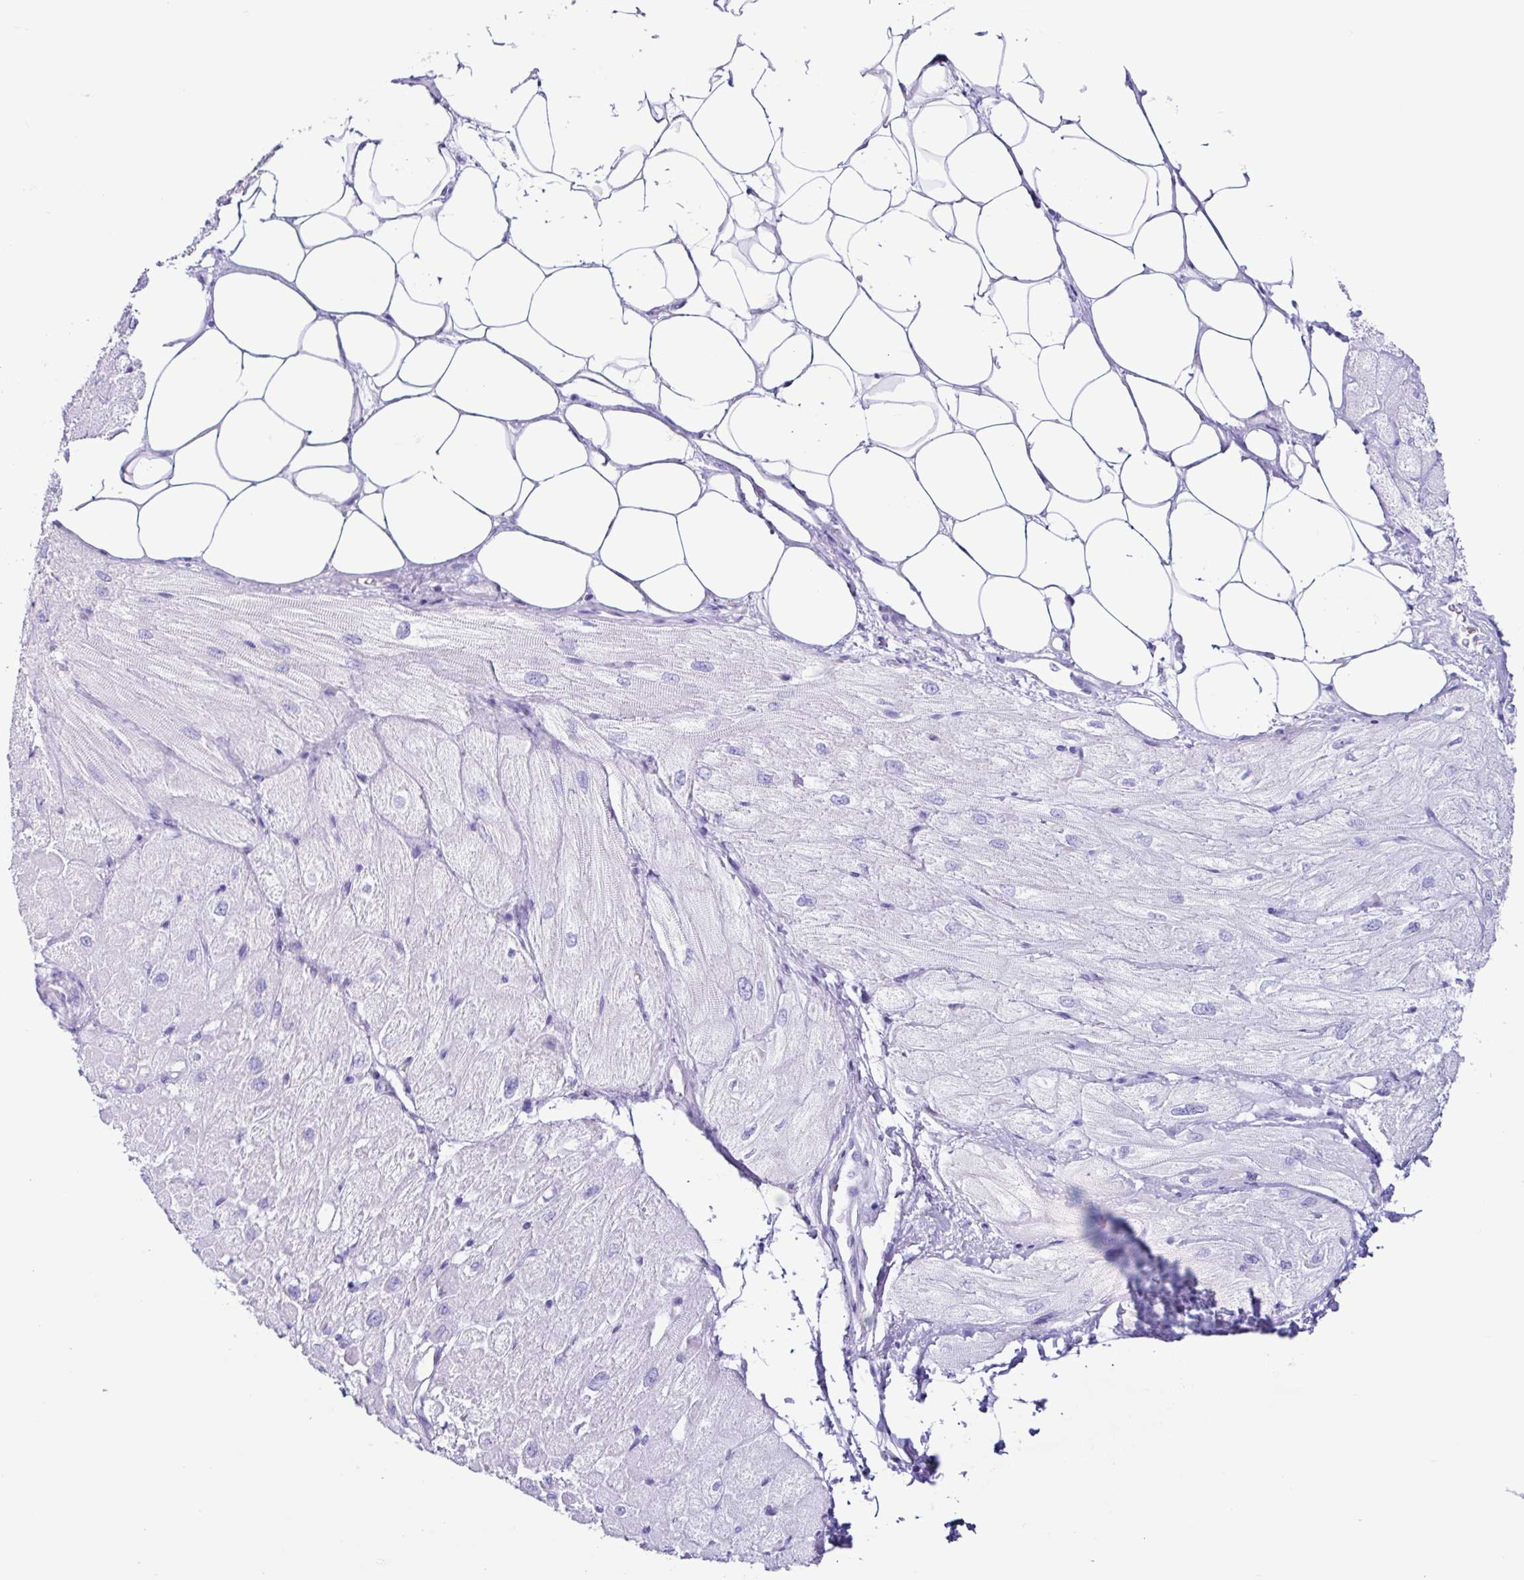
{"staining": {"intensity": "negative", "quantity": "none", "location": "none"}, "tissue": "heart muscle", "cell_type": "Cardiomyocytes", "image_type": "normal", "snomed": [{"axis": "morphology", "description": "Normal tissue, NOS"}, {"axis": "topography", "description": "Heart"}], "caption": "This is a histopathology image of immunohistochemistry staining of benign heart muscle, which shows no staining in cardiomyocytes.", "gene": "PIGF", "patient": {"sex": "male", "age": 62}}